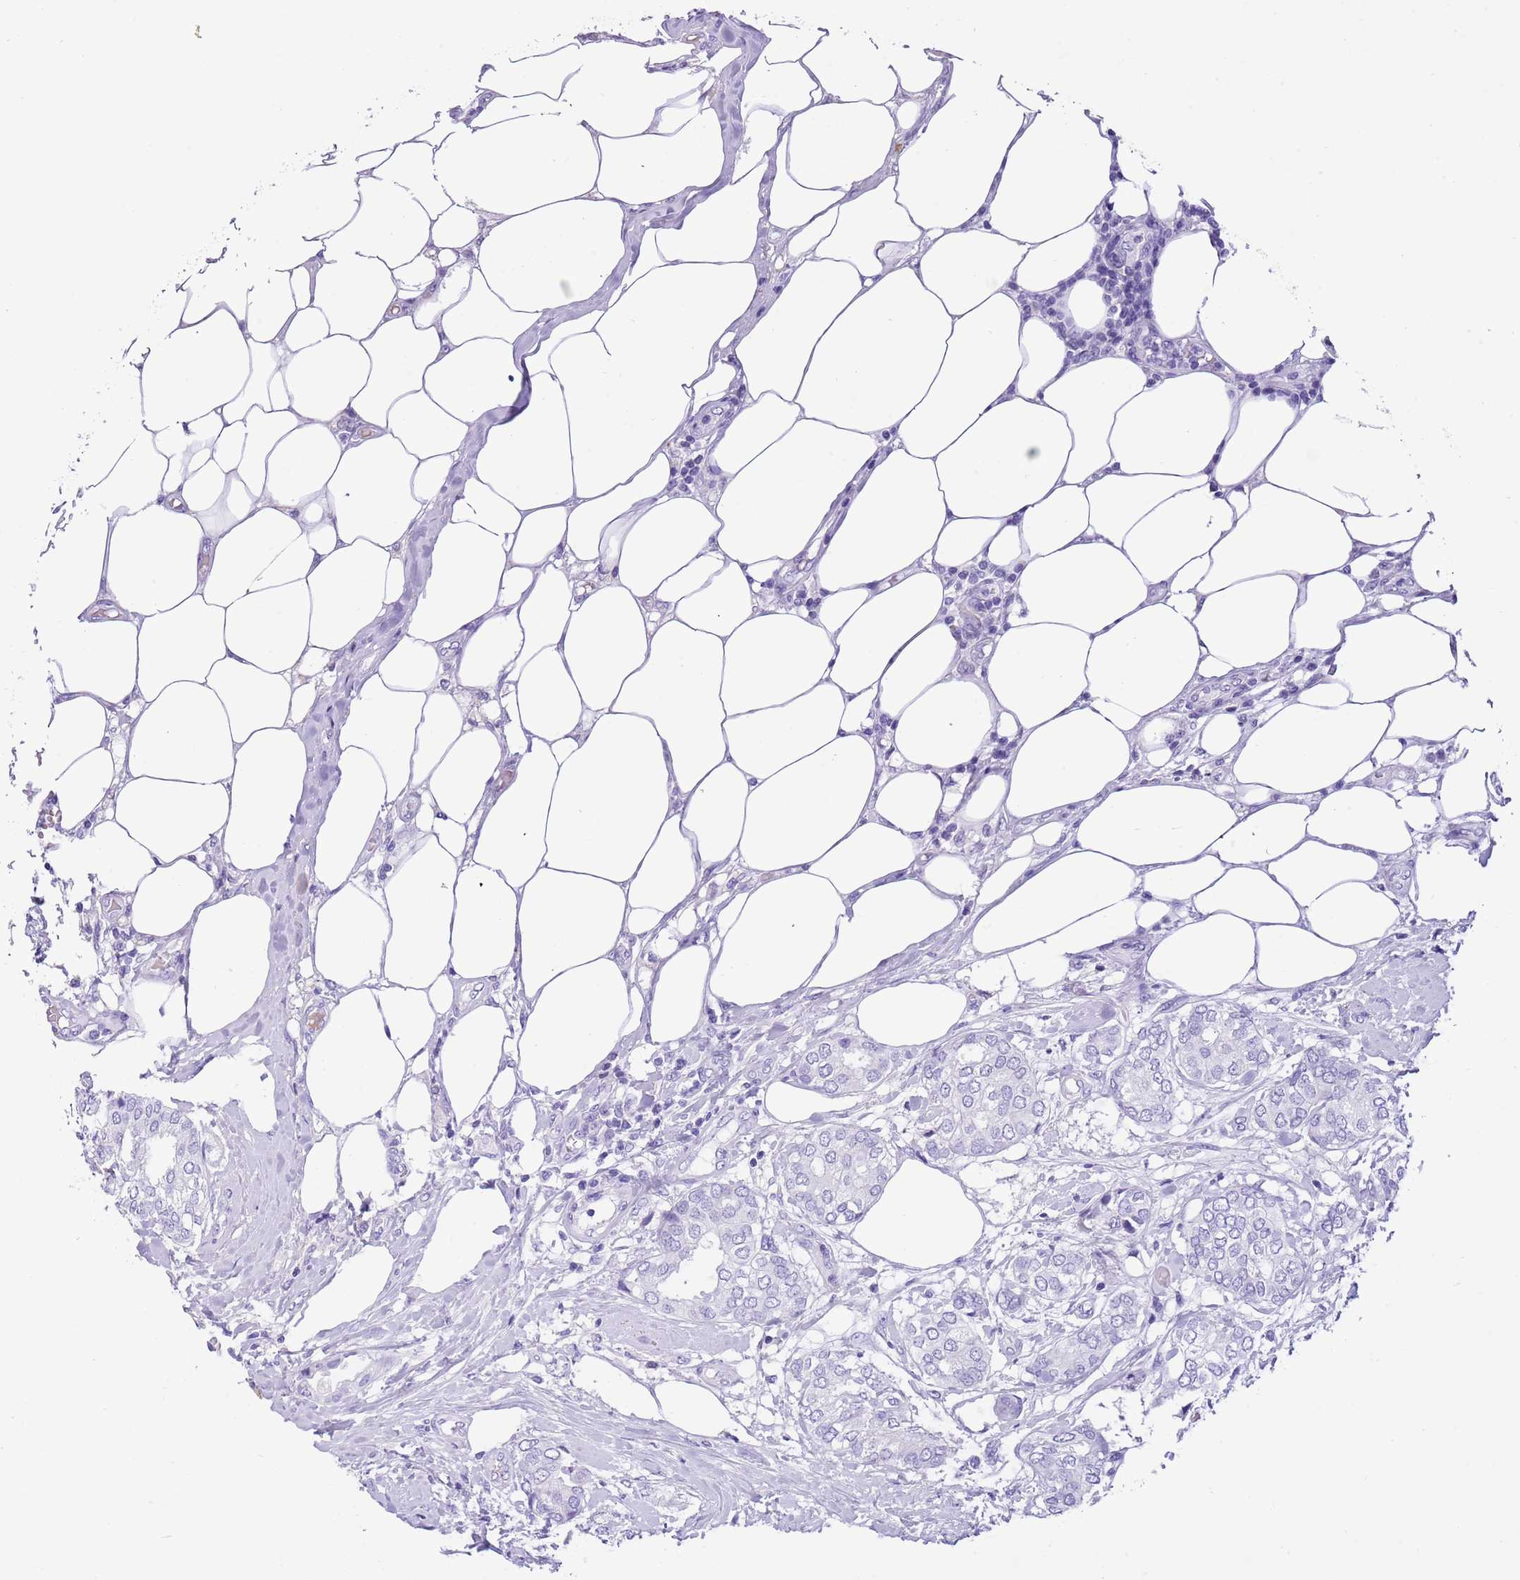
{"staining": {"intensity": "negative", "quantity": "none", "location": "none"}, "tissue": "breast cancer", "cell_type": "Tumor cells", "image_type": "cancer", "snomed": [{"axis": "morphology", "description": "Duct carcinoma"}, {"axis": "topography", "description": "Breast"}], "caption": "This photomicrograph is of breast intraductal carcinoma stained with IHC to label a protein in brown with the nuclei are counter-stained blue. There is no staining in tumor cells. The staining was performed using DAB to visualize the protein expression in brown, while the nuclei were stained in blue with hematoxylin (Magnification: 20x).", "gene": "TBC1D10B", "patient": {"sex": "female", "age": 73}}